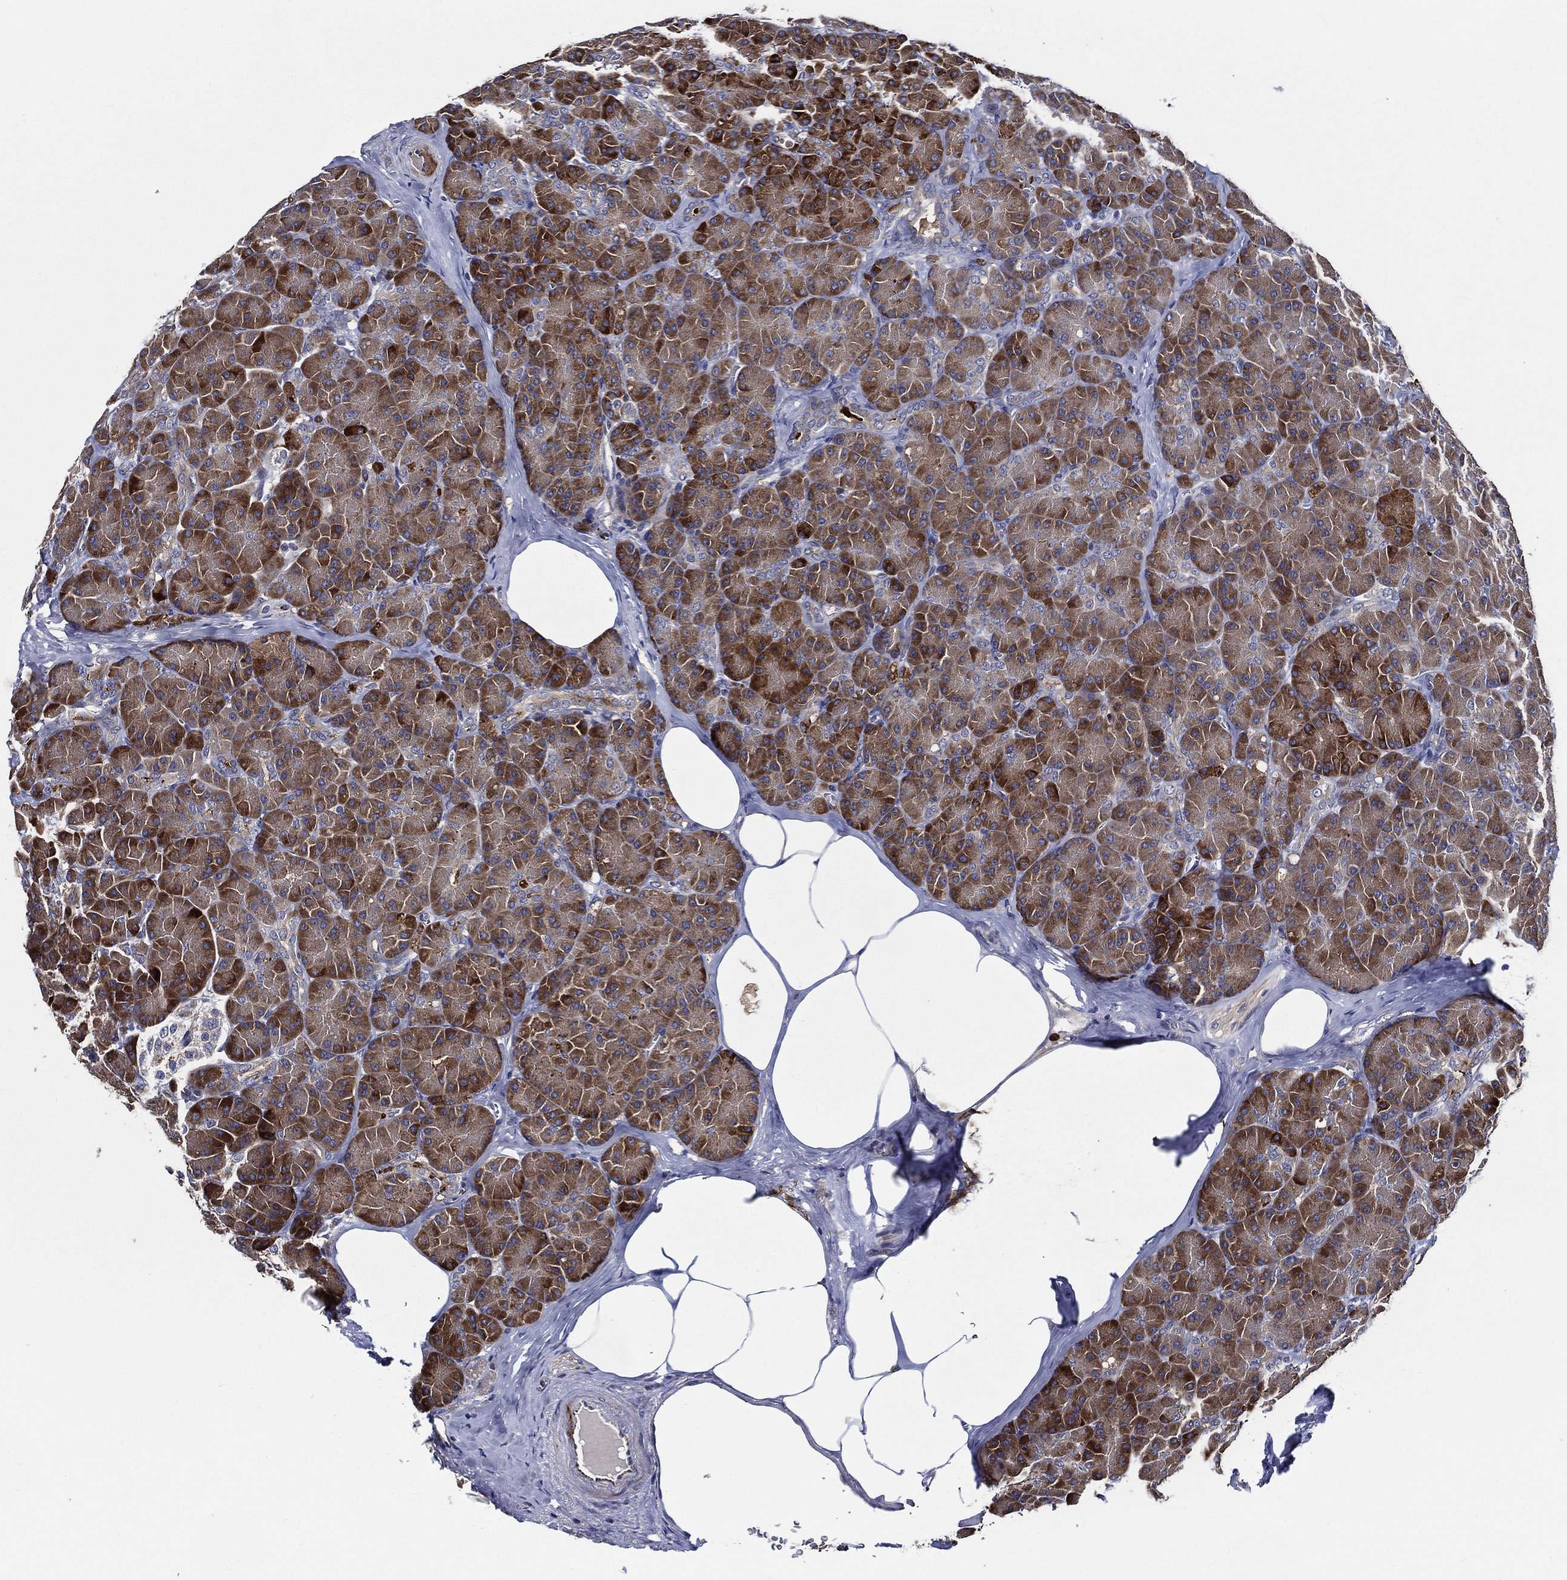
{"staining": {"intensity": "moderate", "quantity": ">75%", "location": "cytoplasmic/membranous"}, "tissue": "pancreas", "cell_type": "Exocrine glandular cells", "image_type": "normal", "snomed": [{"axis": "morphology", "description": "Normal tissue, NOS"}, {"axis": "topography", "description": "Pancreas"}], "caption": "Approximately >75% of exocrine glandular cells in unremarkable human pancreas reveal moderate cytoplasmic/membranous protein positivity as visualized by brown immunohistochemical staining.", "gene": "KIF20B", "patient": {"sex": "male", "age": 57}}